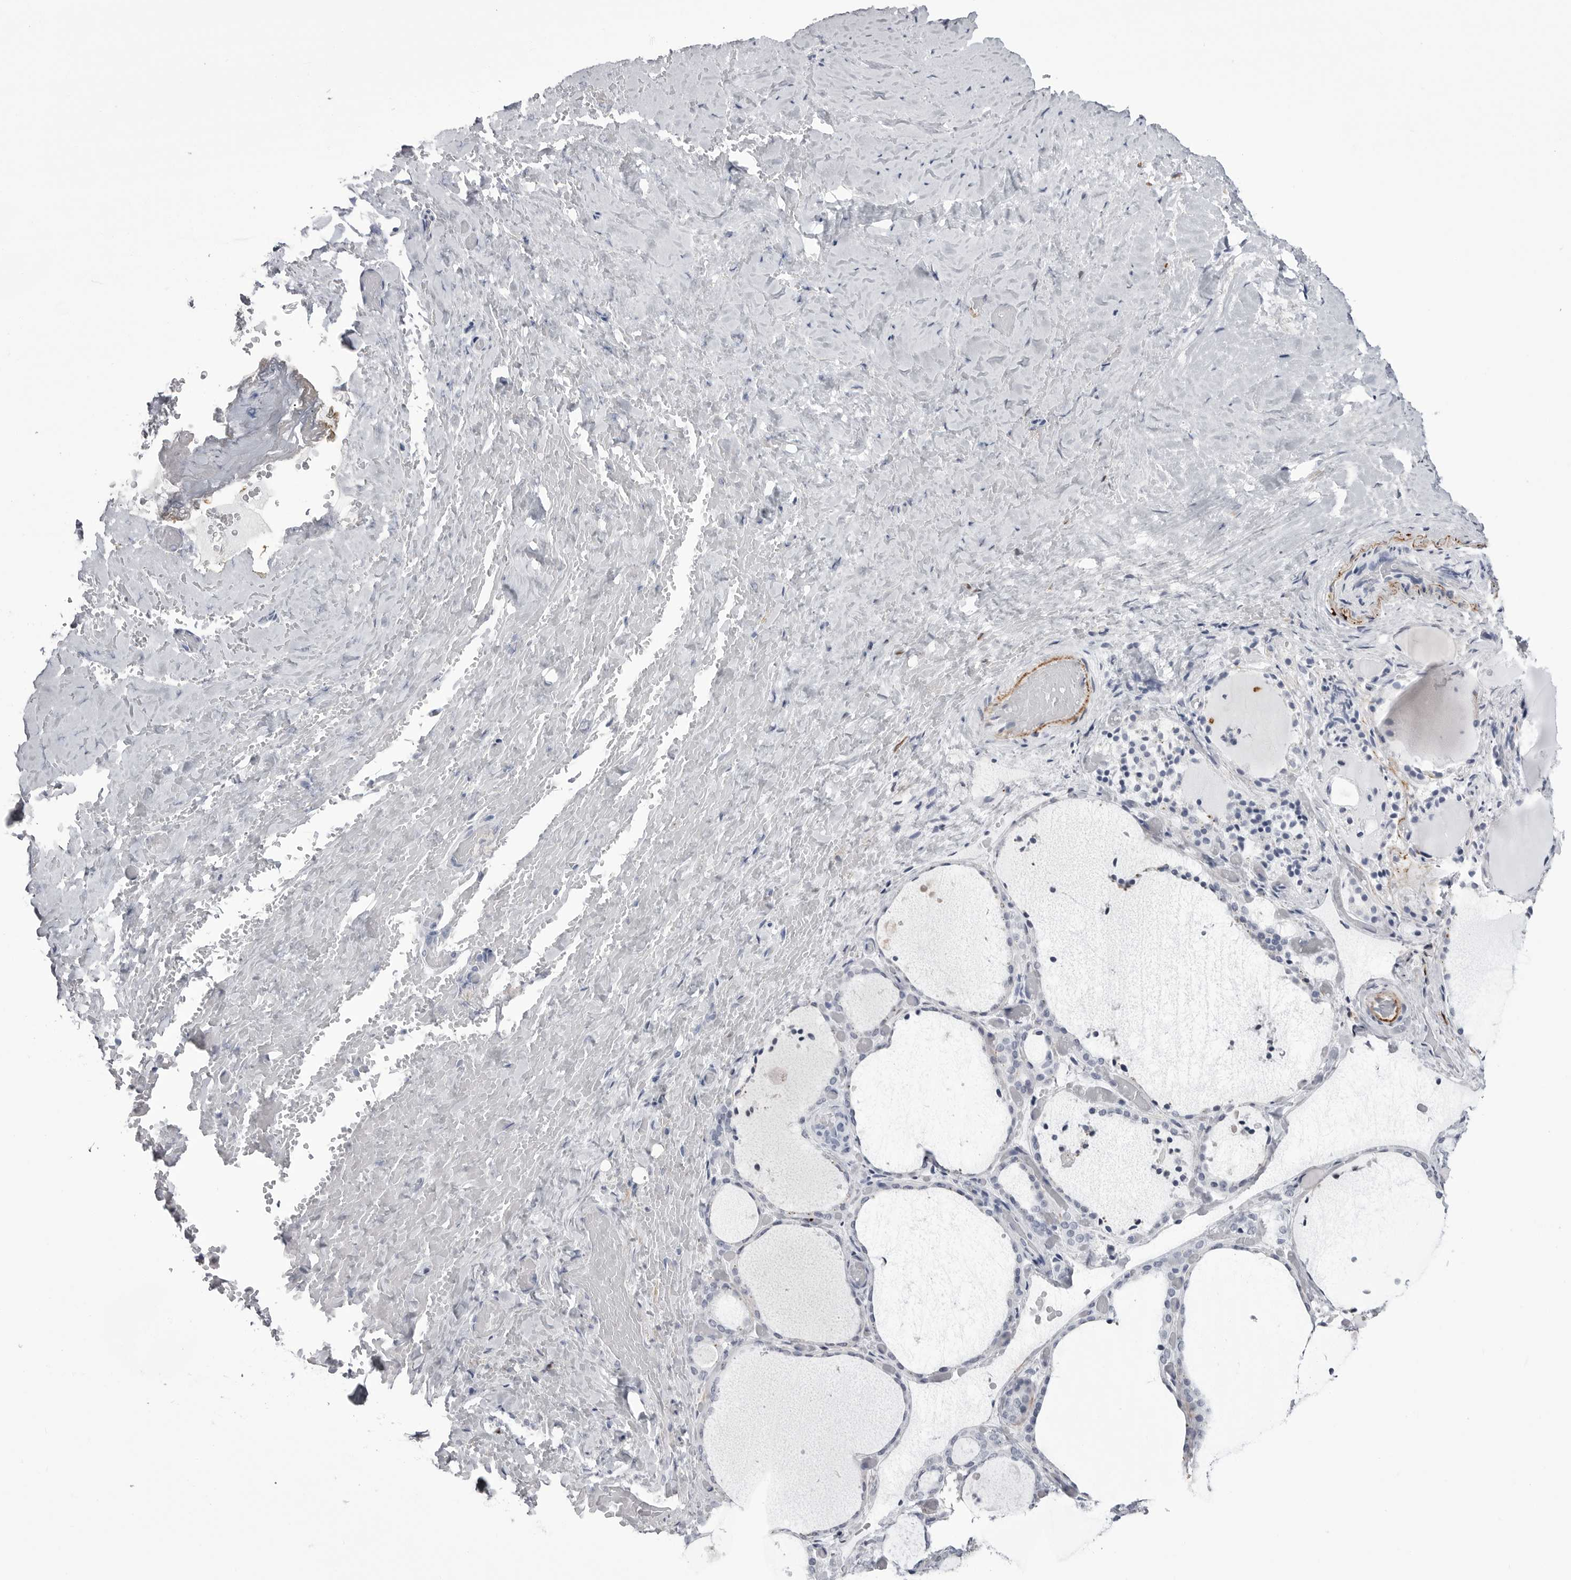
{"staining": {"intensity": "negative", "quantity": "none", "location": "none"}, "tissue": "thyroid gland", "cell_type": "Glandular cells", "image_type": "normal", "snomed": [{"axis": "morphology", "description": "Normal tissue, NOS"}, {"axis": "topography", "description": "Thyroid gland"}], "caption": "Glandular cells are negative for protein expression in unremarkable human thyroid gland. (DAB (3,3'-diaminobenzidine) IHC with hematoxylin counter stain).", "gene": "COL26A1", "patient": {"sex": "female", "age": 44}}